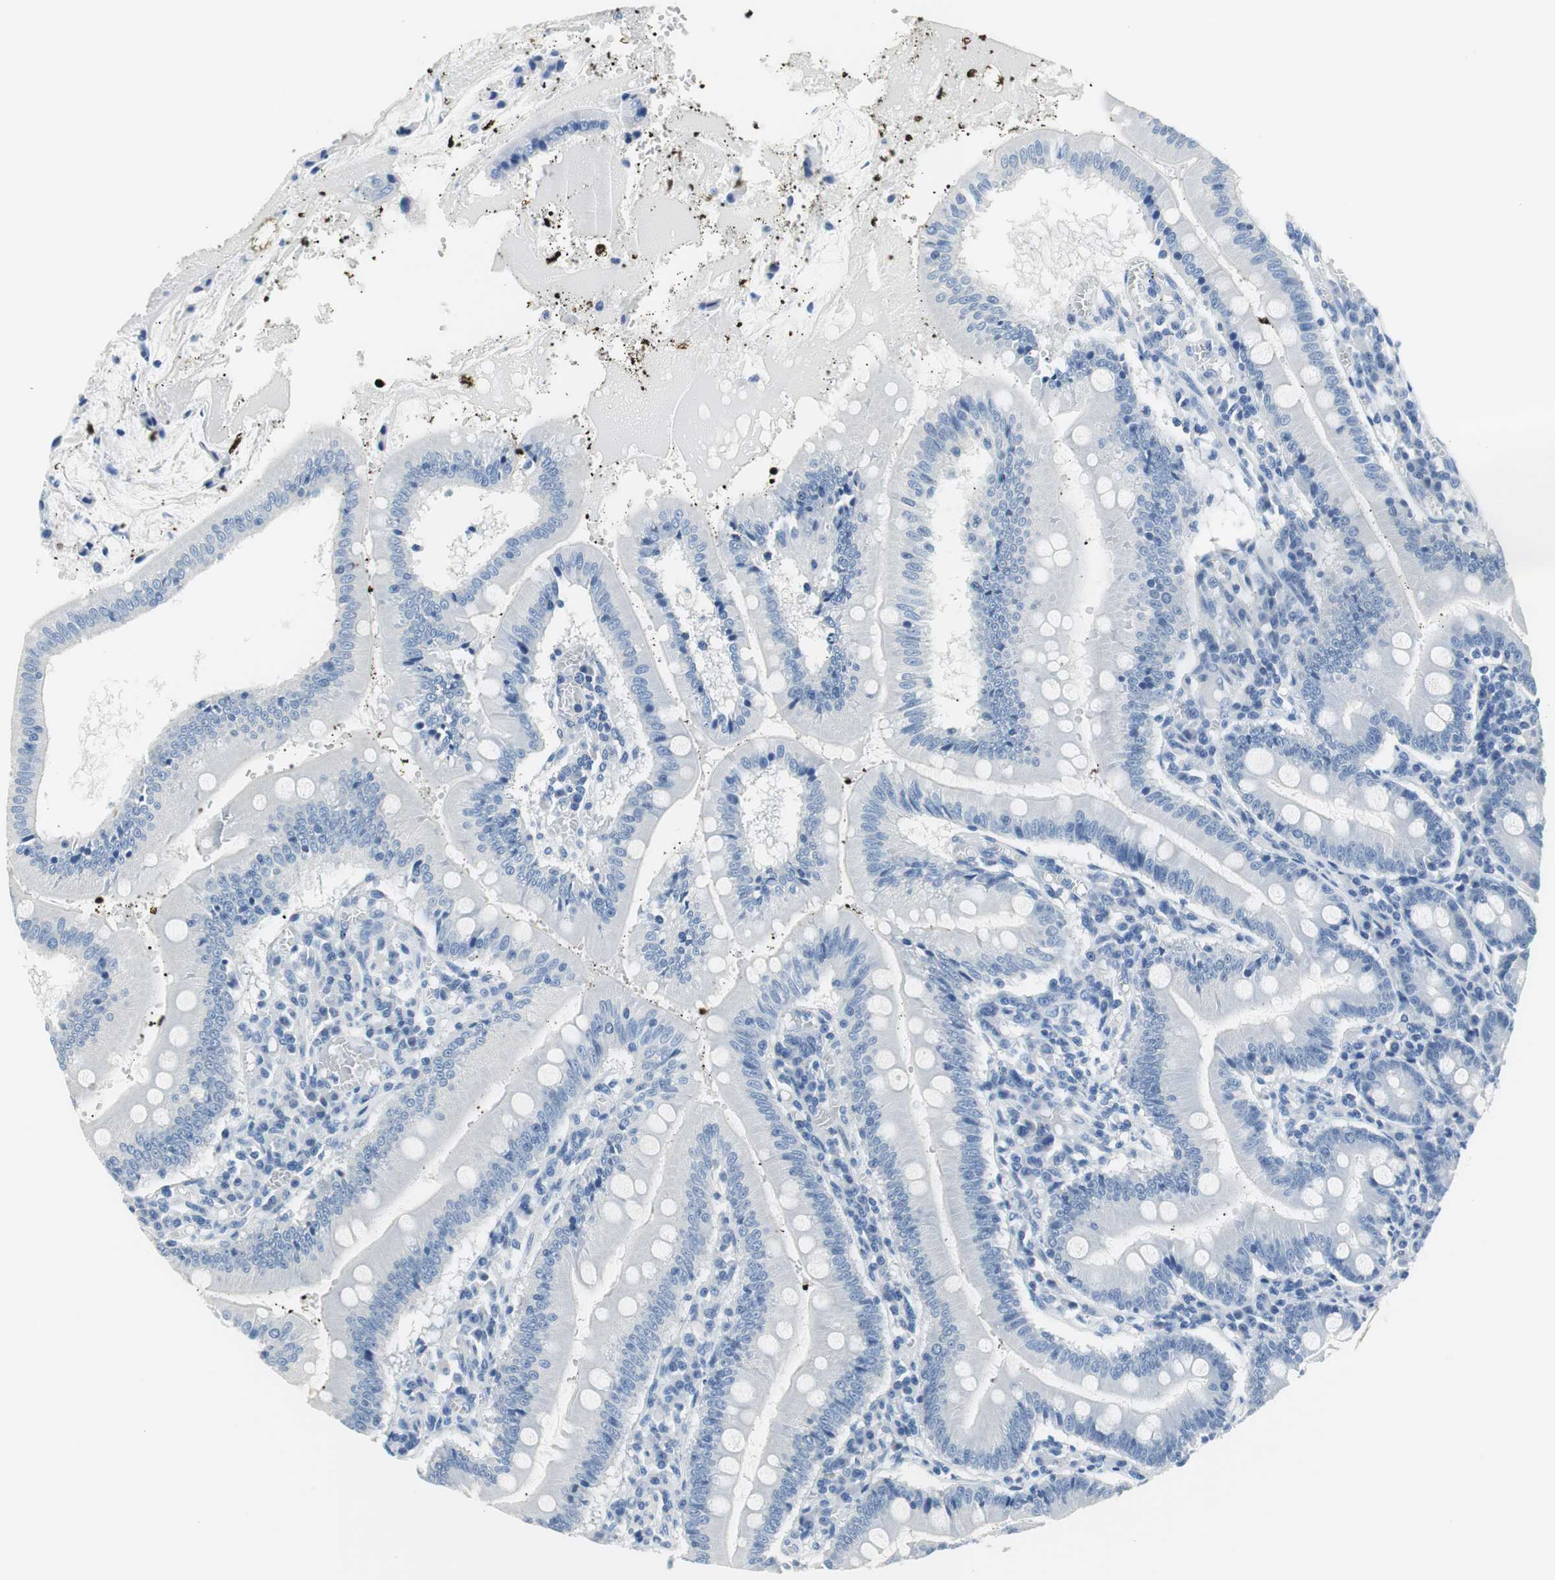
{"staining": {"intensity": "negative", "quantity": "none", "location": "none"}, "tissue": "small intestine", "cell_type": "Glandular cells", "image_type": "normal", "snomed": [{"axis": "morphology", "description": "Normal tissue, NOS"}, {"axis": "topography", "description": "Small intestine"}], "caption": "Immunohistochemistry (IHC) of normal small intestine reveals no staining in glandular cells.", "gene": "MUC7", "patient": {"sex": "male", "age": 71}}